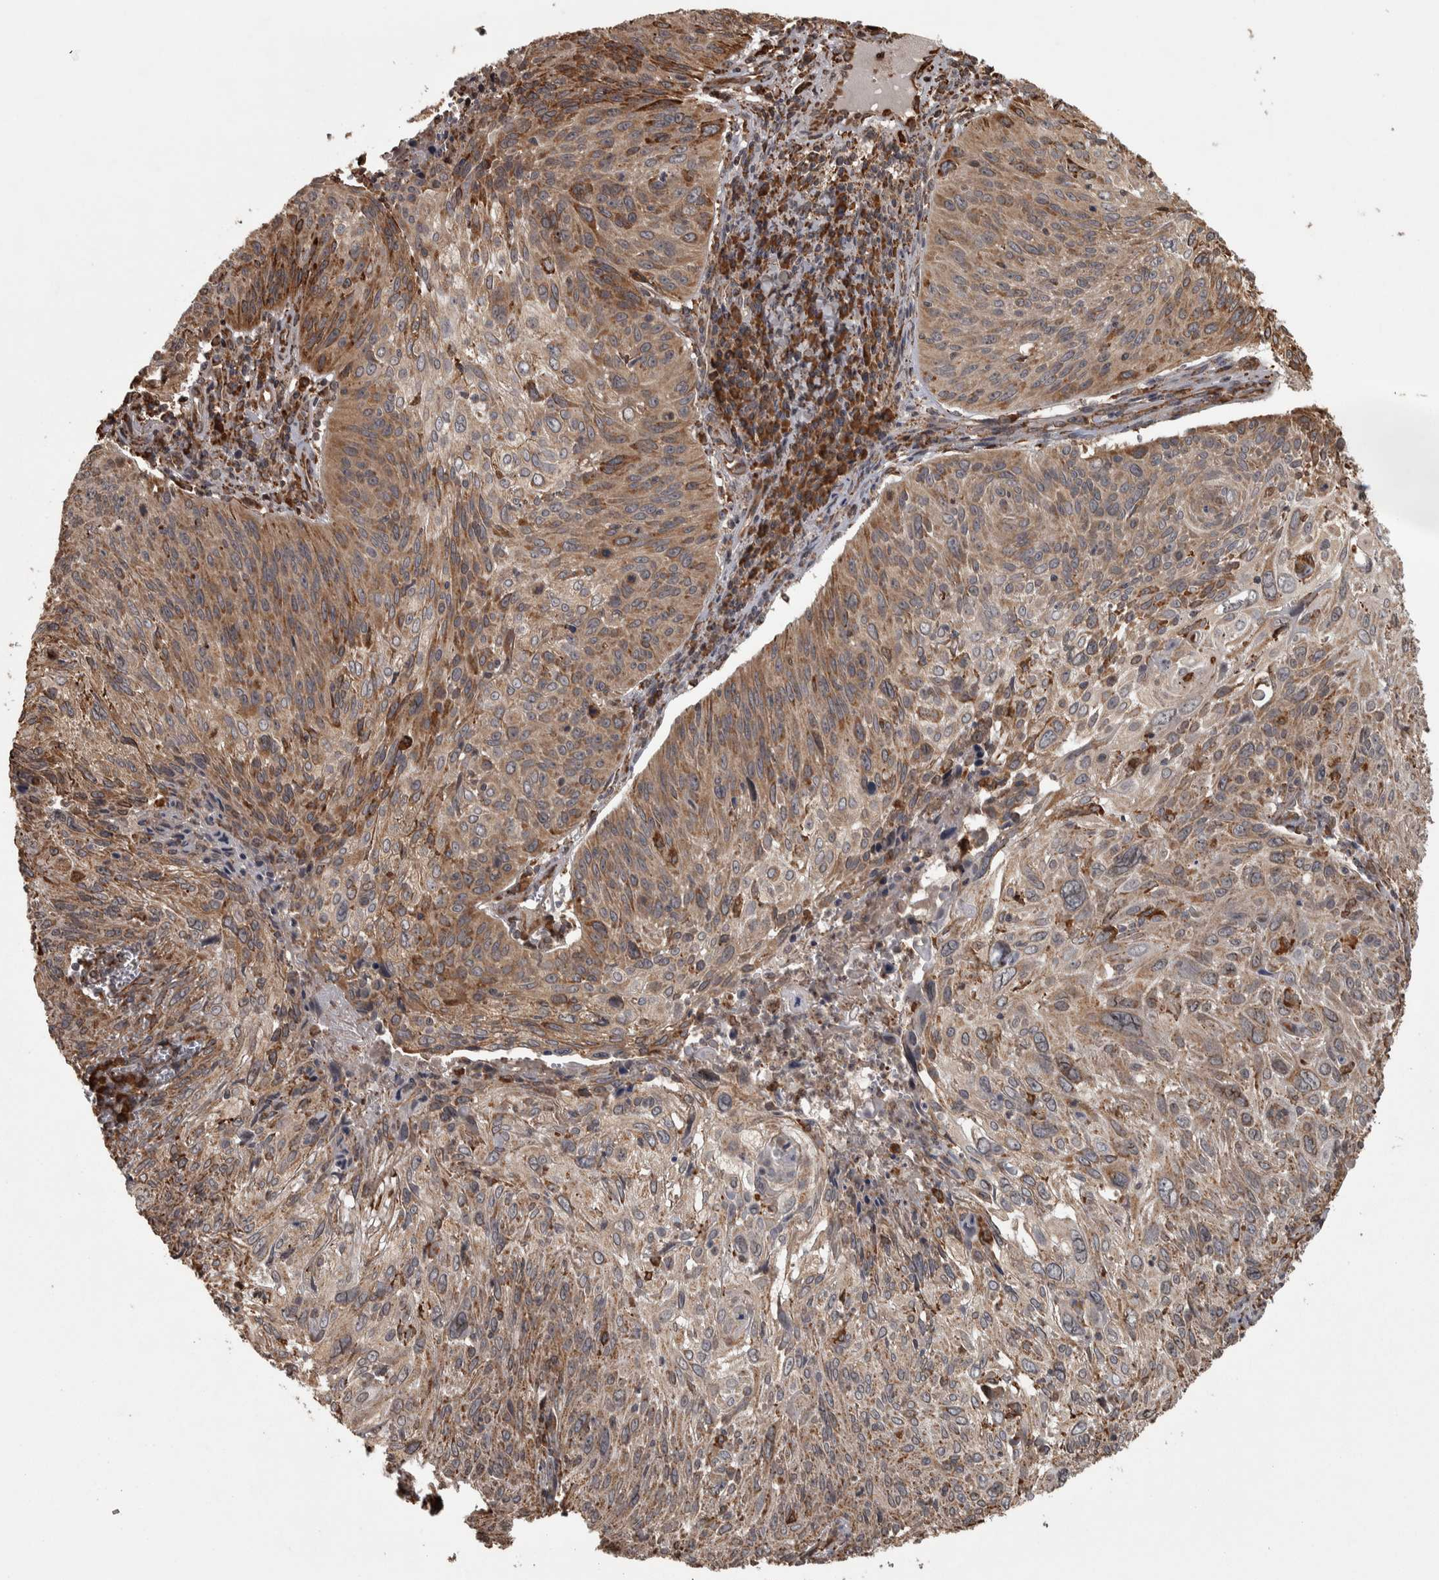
{"staining": {"intensity": "moderate", "quantity": ">75%", "location": "cytoplasmic/membranous"}, "tissue": "cervical cancer", "cell_type": "Tumor cells", "image_type": "cancer", "snomed": [{"axis": "morphology", "description": "Squamous cell carcinoma, NOS"}, {"axis": "topography", "description": "Cervix"}], "caption": "A high-resolution micrograph shows immunohistochemistry (IHC) staining of cervical squamous cell carcinoma, which exhibits moderate cytoplasmic/membranous expression in approximately >75% of tumor cells.", "gene": "AGBL3", "patient": {"sex": "female", "age": 51}}